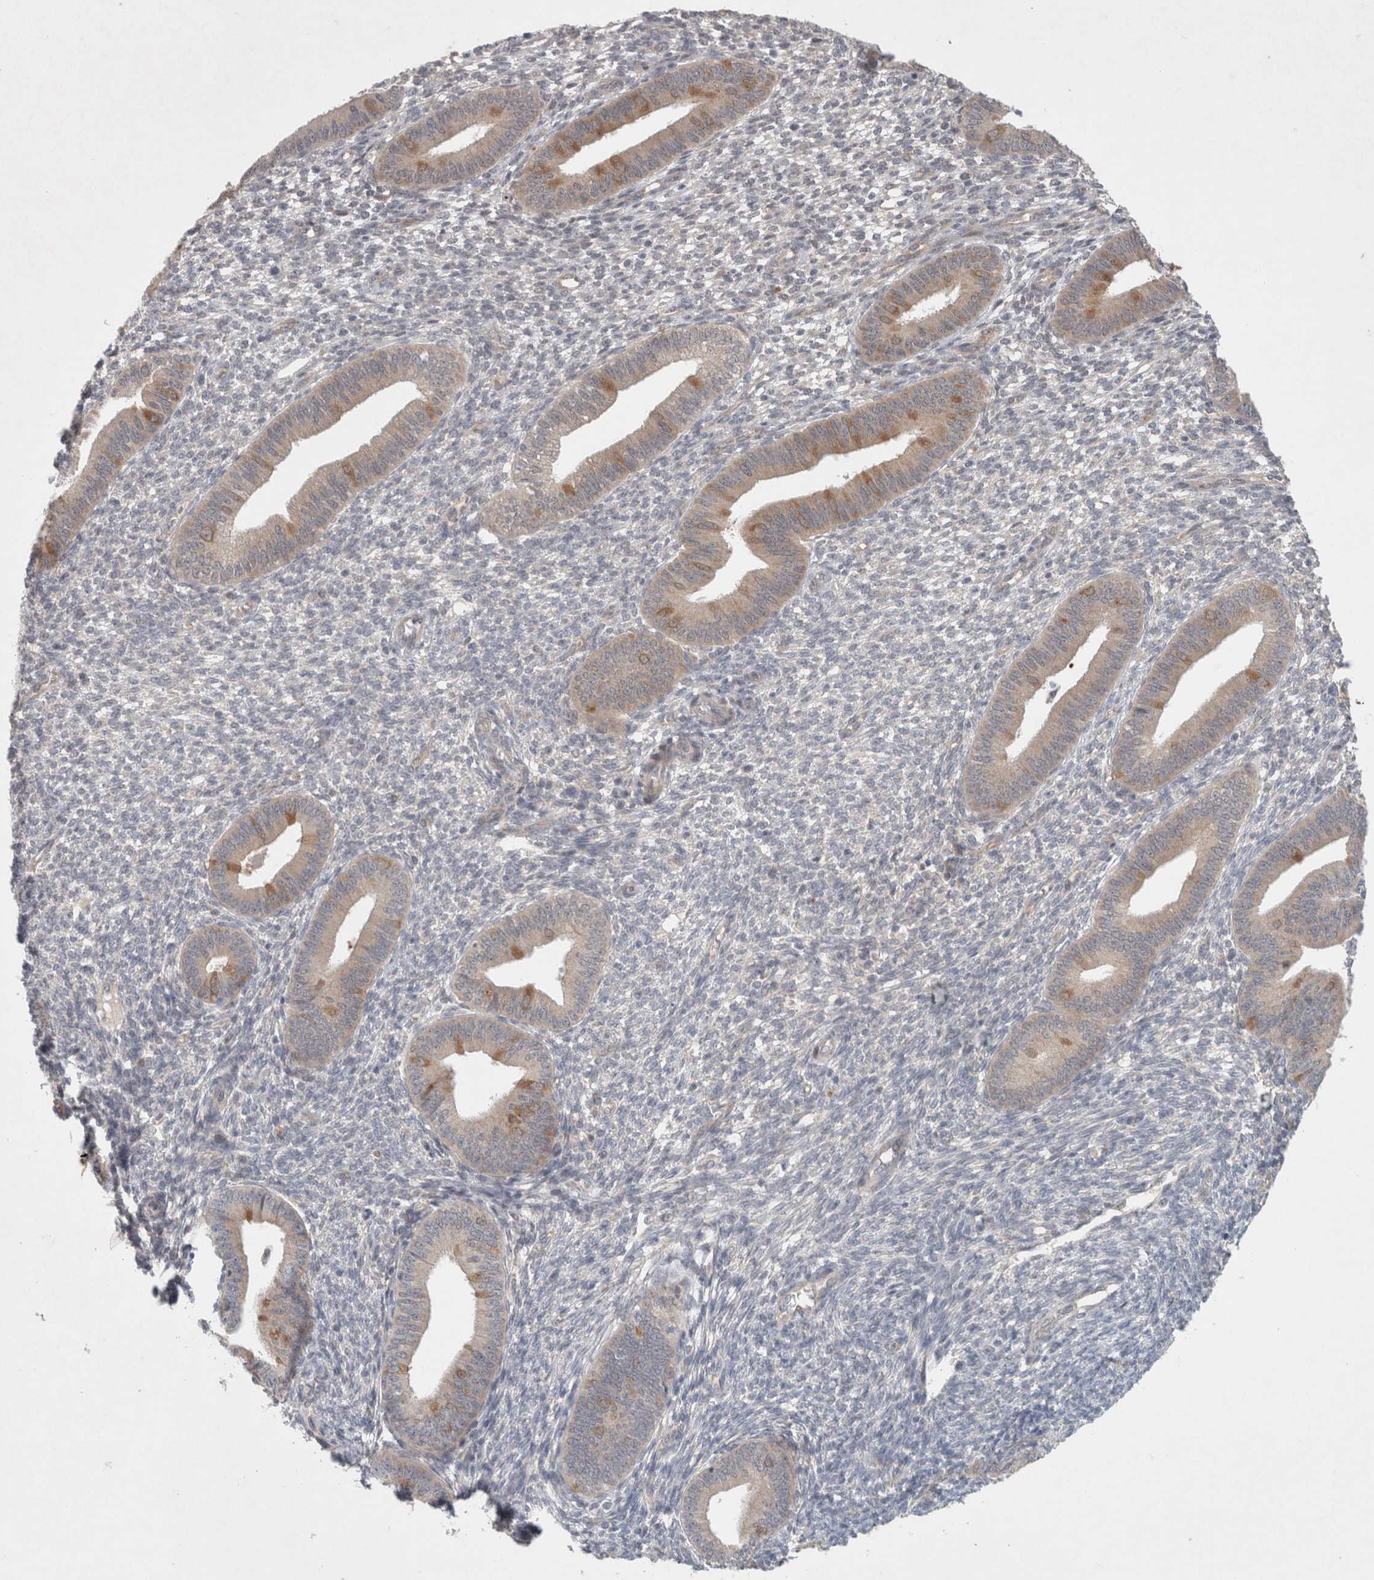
{"staining": {"intensity": "weak", "quantity": "<25%", "location": "cytoplasmic/membranous"}, "tissue": "endometrium", "cell_type": "Cells in endometrial stroma", "image_type": "normal", "snomed": [{"axis": "morphology", "description": "Normal tissue, NOS"}, {"axis": "topography", "description": "Endometrium"}], "caption": "Immunohistochemistry micrograph of unremarkable endometrium: endometrium stained with DAB (3,3'-diaminobenzidine) reveals no significant protein staining in cells in endometrial stroma. (Brightfield microscopy of DAB immunohistochemistry (IHC) at high magnification).", "gene": "RASAL2", "patient": {"sex": "female", "age": 46}}